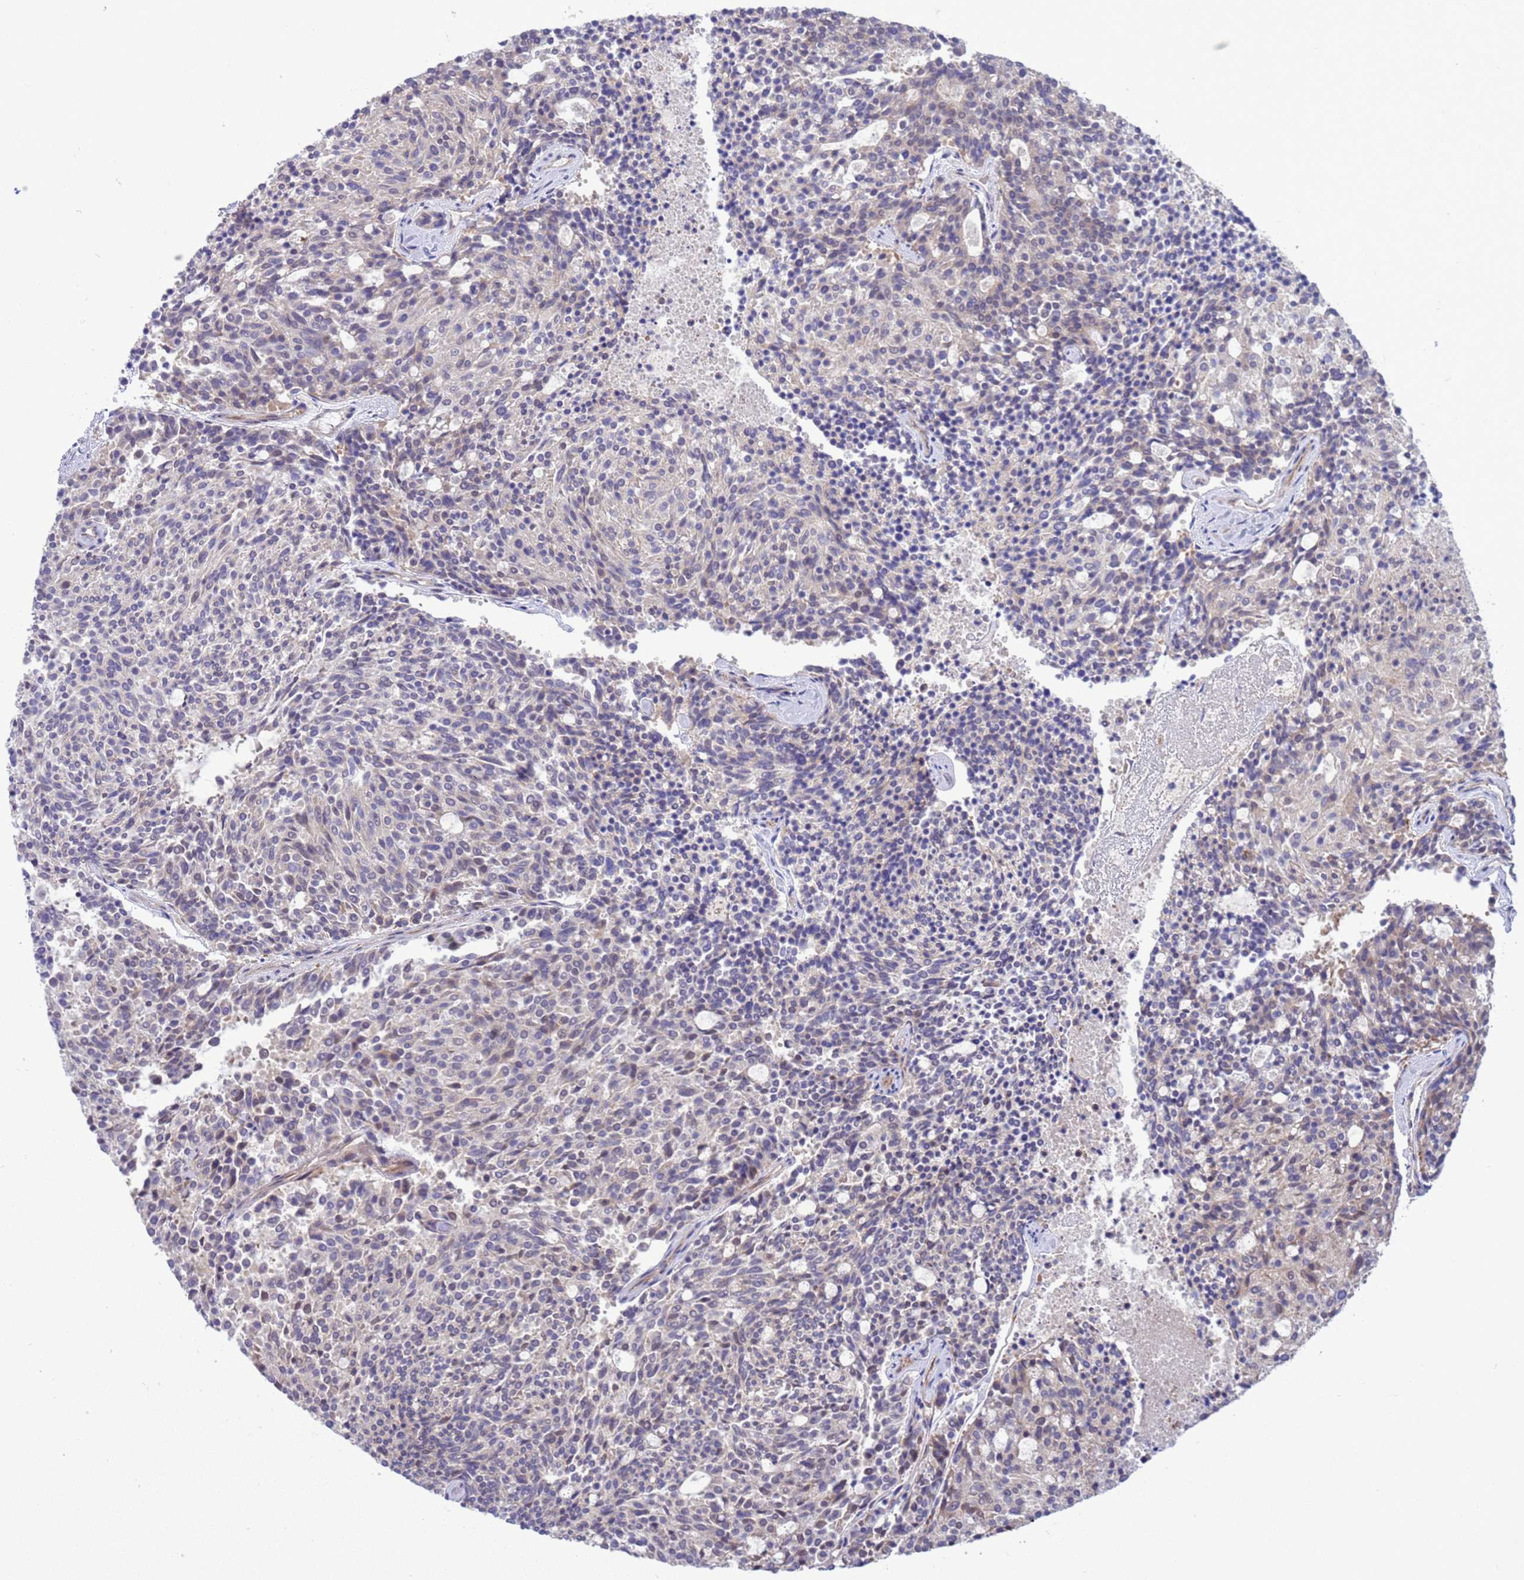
{"staining": {"intensity": "weak", "quantity": "<25%", "location": "cytoplasmic/membranous"}, "tissue": "carcinoid", "cell_type": "Tumor cells", "image_type": "cancer", "snomed": [{"axis": "morphology", "description": "Carcinoid, malignant, NOS"}, {"axis": "topography", "description": "Pancreas"}], "caption": "Immunohistochemistry of human carcinoid reveals no expression in tumor cells.", "gene": "GJA10", "patient": {"sex": "female", "age": 54}}